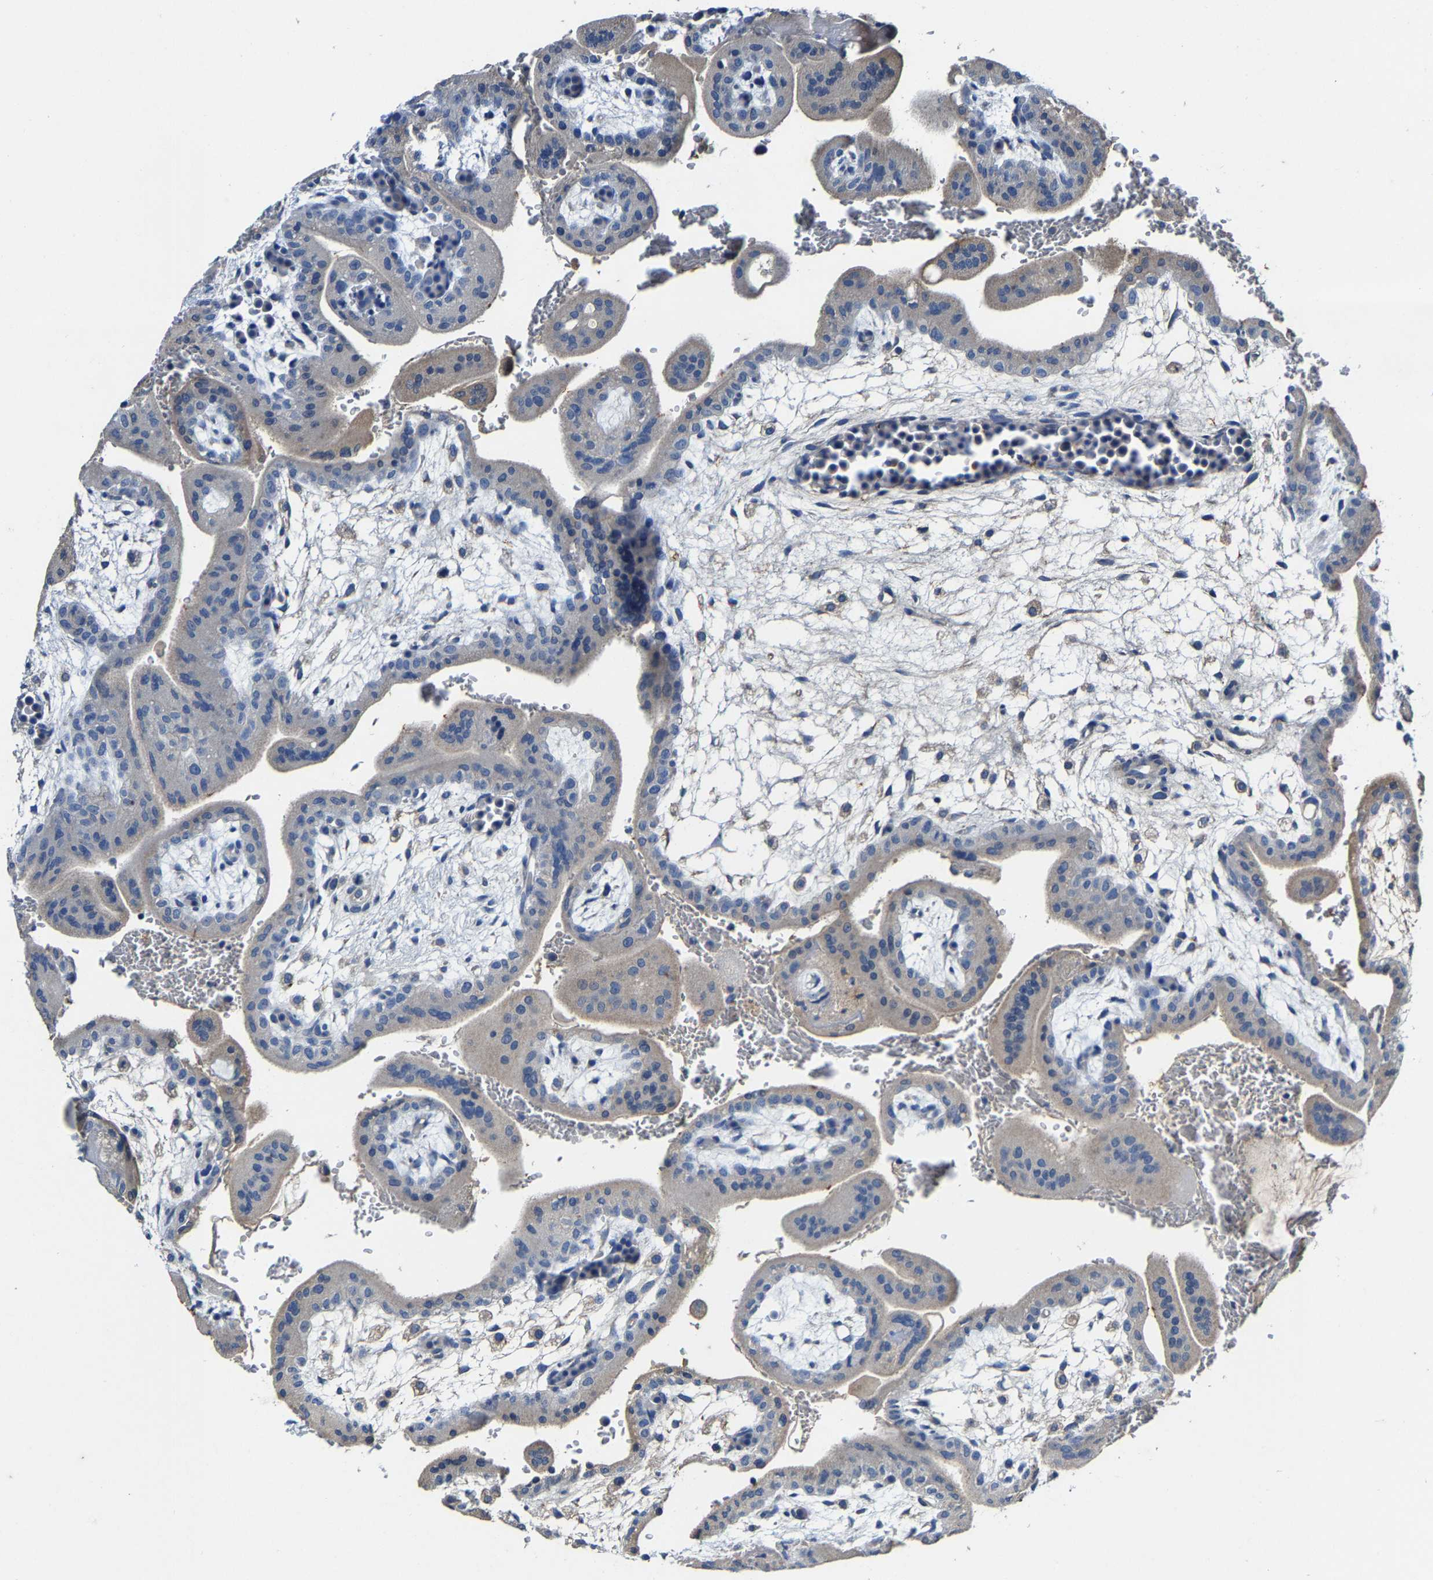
{"staining": {"intensity": "negative", "quantity": "none", "location": "none"}, "tissue": "placenta", "cell_type": "Decidual cells", "image_type": "normal", "snomed": [{"axis": "morphology", "description": "Normal tissue, NOS"}, {"axis": "topography", "description": "Placenta"}], "caption": "DAB immunohistochemical staining of benign human placenta exhibits no significant positivity in decidual cells. (Immunohistochemistry, brightfield microscopy, high magnification).", "gene": "SLC25A25", "patient": {"sex": "female", "age": 35}}